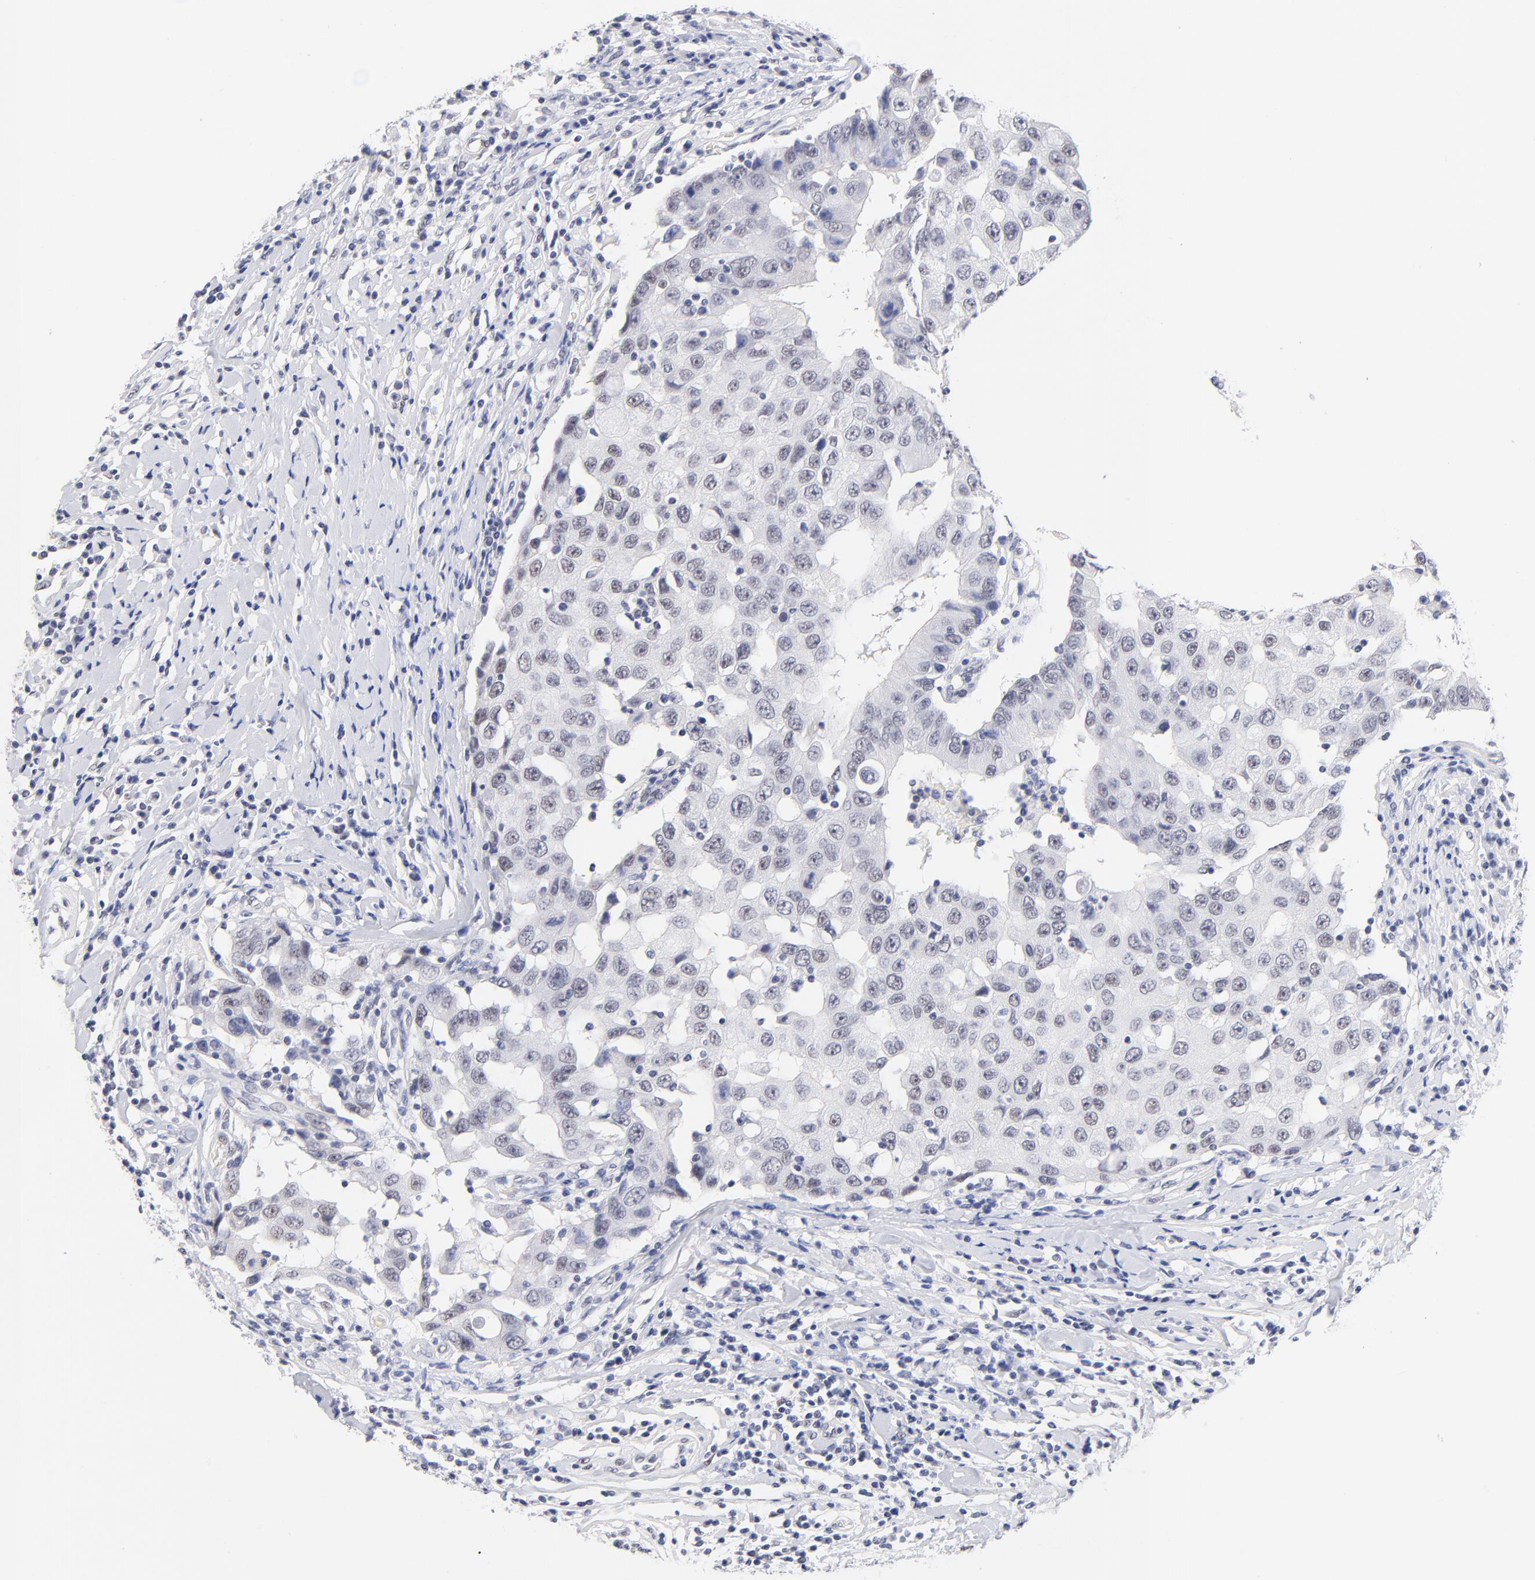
{"staining": {"intensity": "negative", "quantity": "none", "location": "none"}, "tissue": "breast cancer", "cell_type": "Tumor cells", "image_type": "cancer", "snomed": [{"axis": "morphology", "description": "Duct carcinoma"}, {"axis": "topography", "description": "Breast"}], "caption": "An image of human breast intraductal carcinoma is negative for staining in tumor cells.", "gene": "ZNF74", "patient": {"sex": "female", "age": 27}}